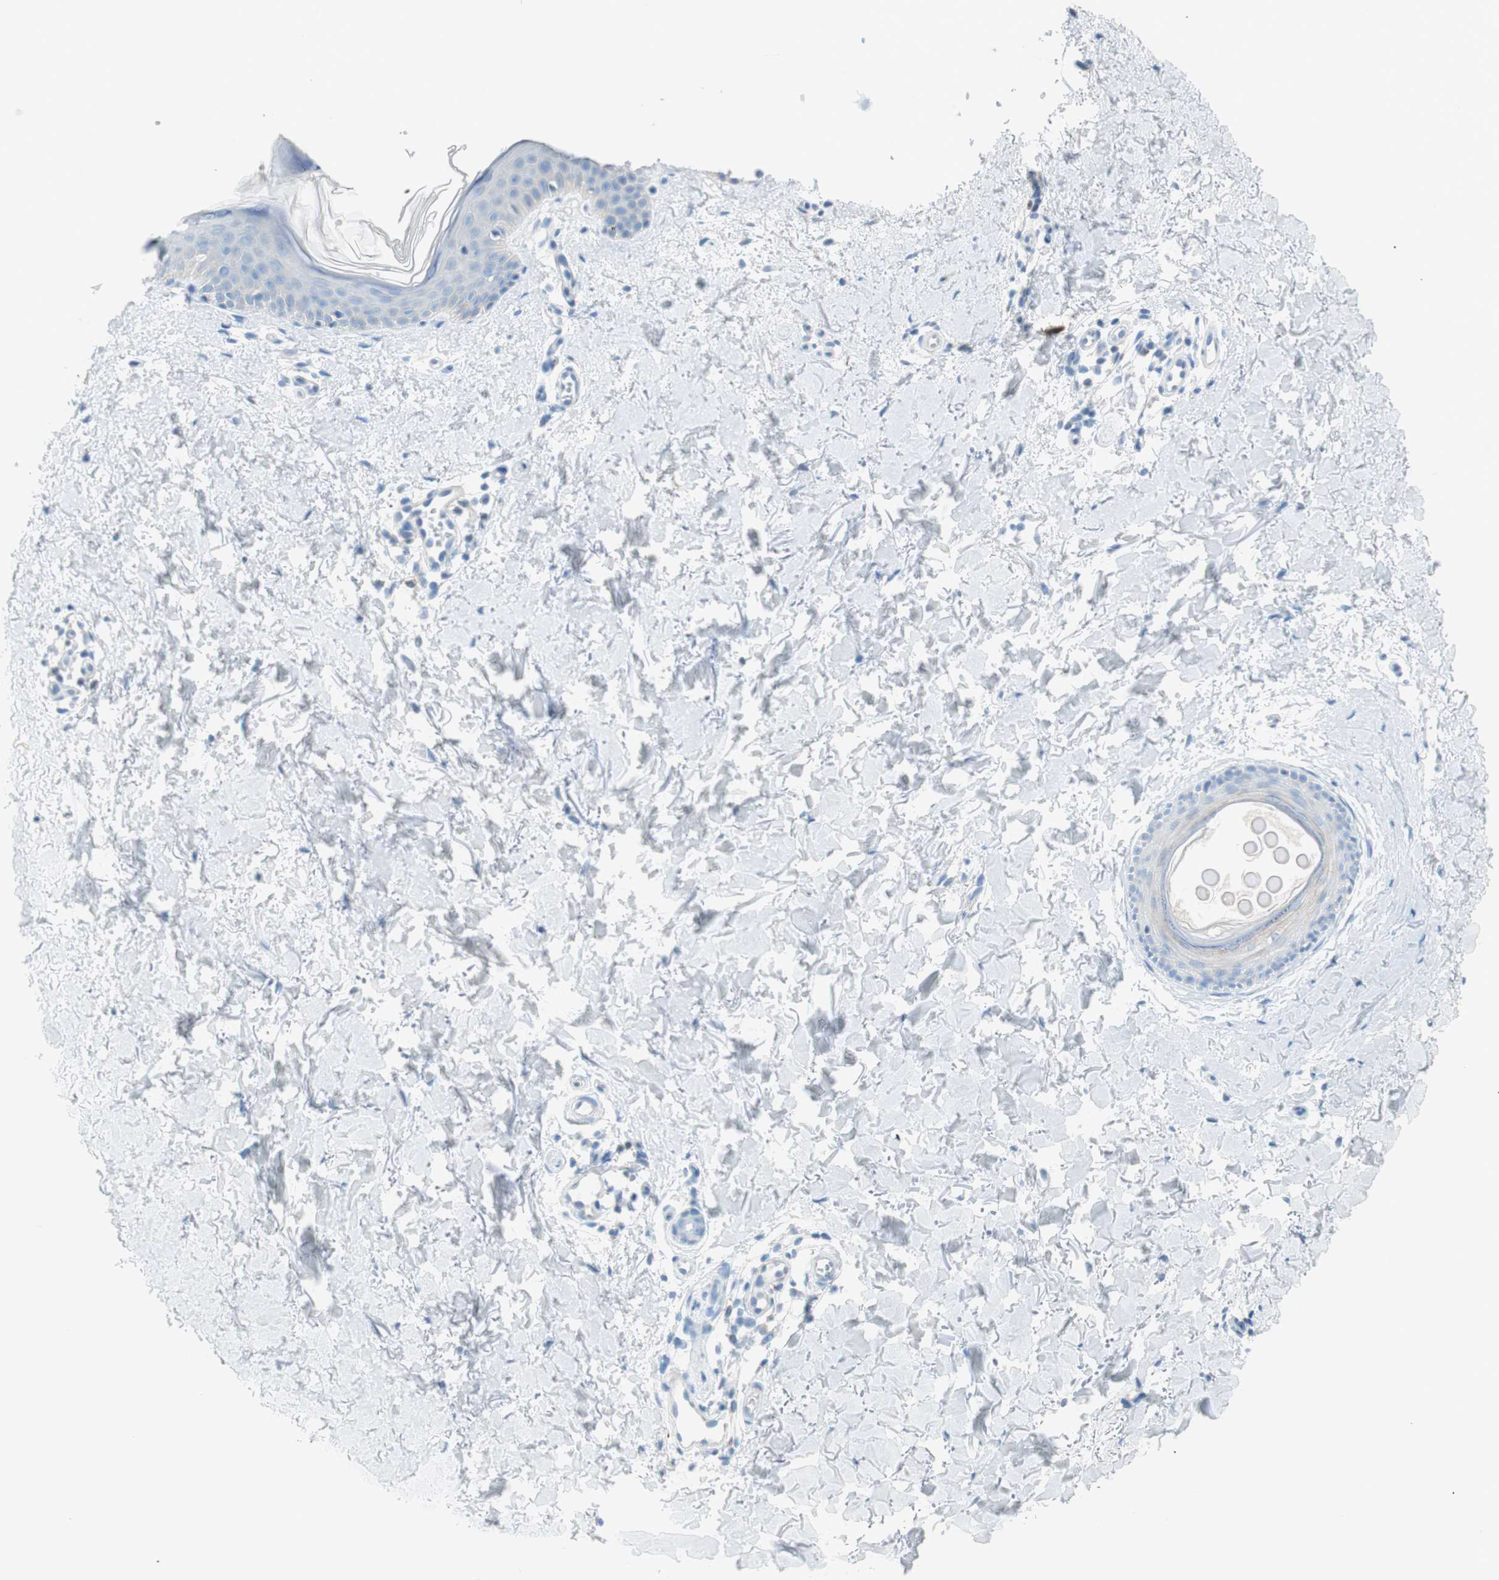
{"staining": {"intensity": "negative", "quantity": "none", "location": "none"}, "tissue": "skin", "cell_type": "Fibroblasts", "image_type": "normal", "snomed": [{"axis": "morphology", "description": "Normal tissue, NOS"}, {"axis": "topography", "description": "Skin"}], "caption": "An immunohistochemistry photomicrograph of unremarkable skin is shown. There is no staining in fibroblasts of skin.", "gene": "TNFRSF13C", "patient": {"sex": "female", "age": 56}}